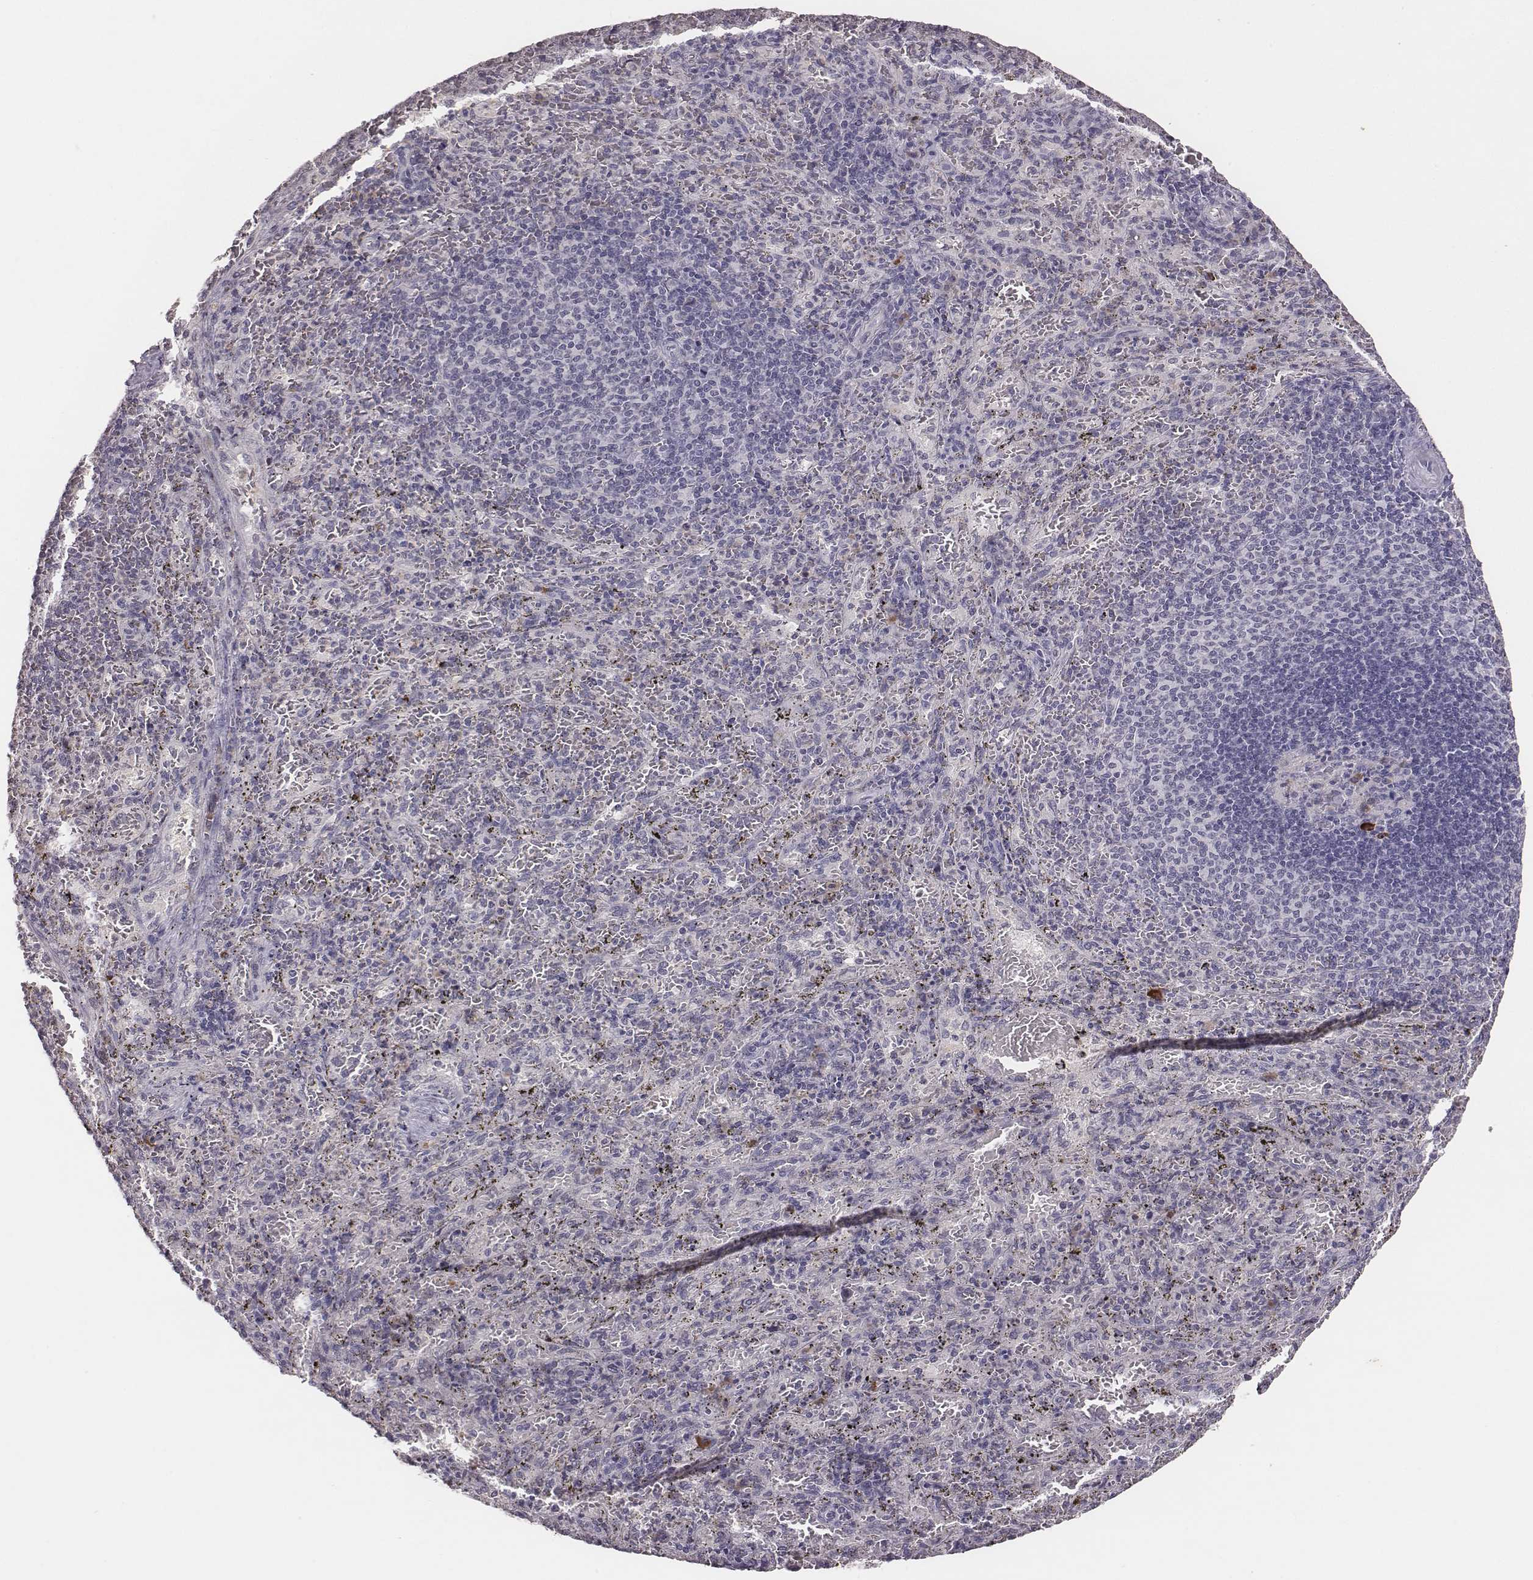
{"staining": {"intensity": "negative", "quantity": "none", "location": "none"}, "tissue": "spleen", "cell_type": "Cells in red pulp", "image_type": "normal", "snomed": [{"axis": "morphology", "description": "Normal tissue, NOS"}, {"axis": "topography", "description": "Spleen"}], "caption": "DAB (3,3'-diaminobenzidine) immunohistochemical staining of normal human spleen reveals no significant positivity in cells in red pulp. (Immunohistochemistry, brightfield microscopy, high magnification).", "gene": "SLC22A6", "patient": {"sex": "male", "age": 57}}